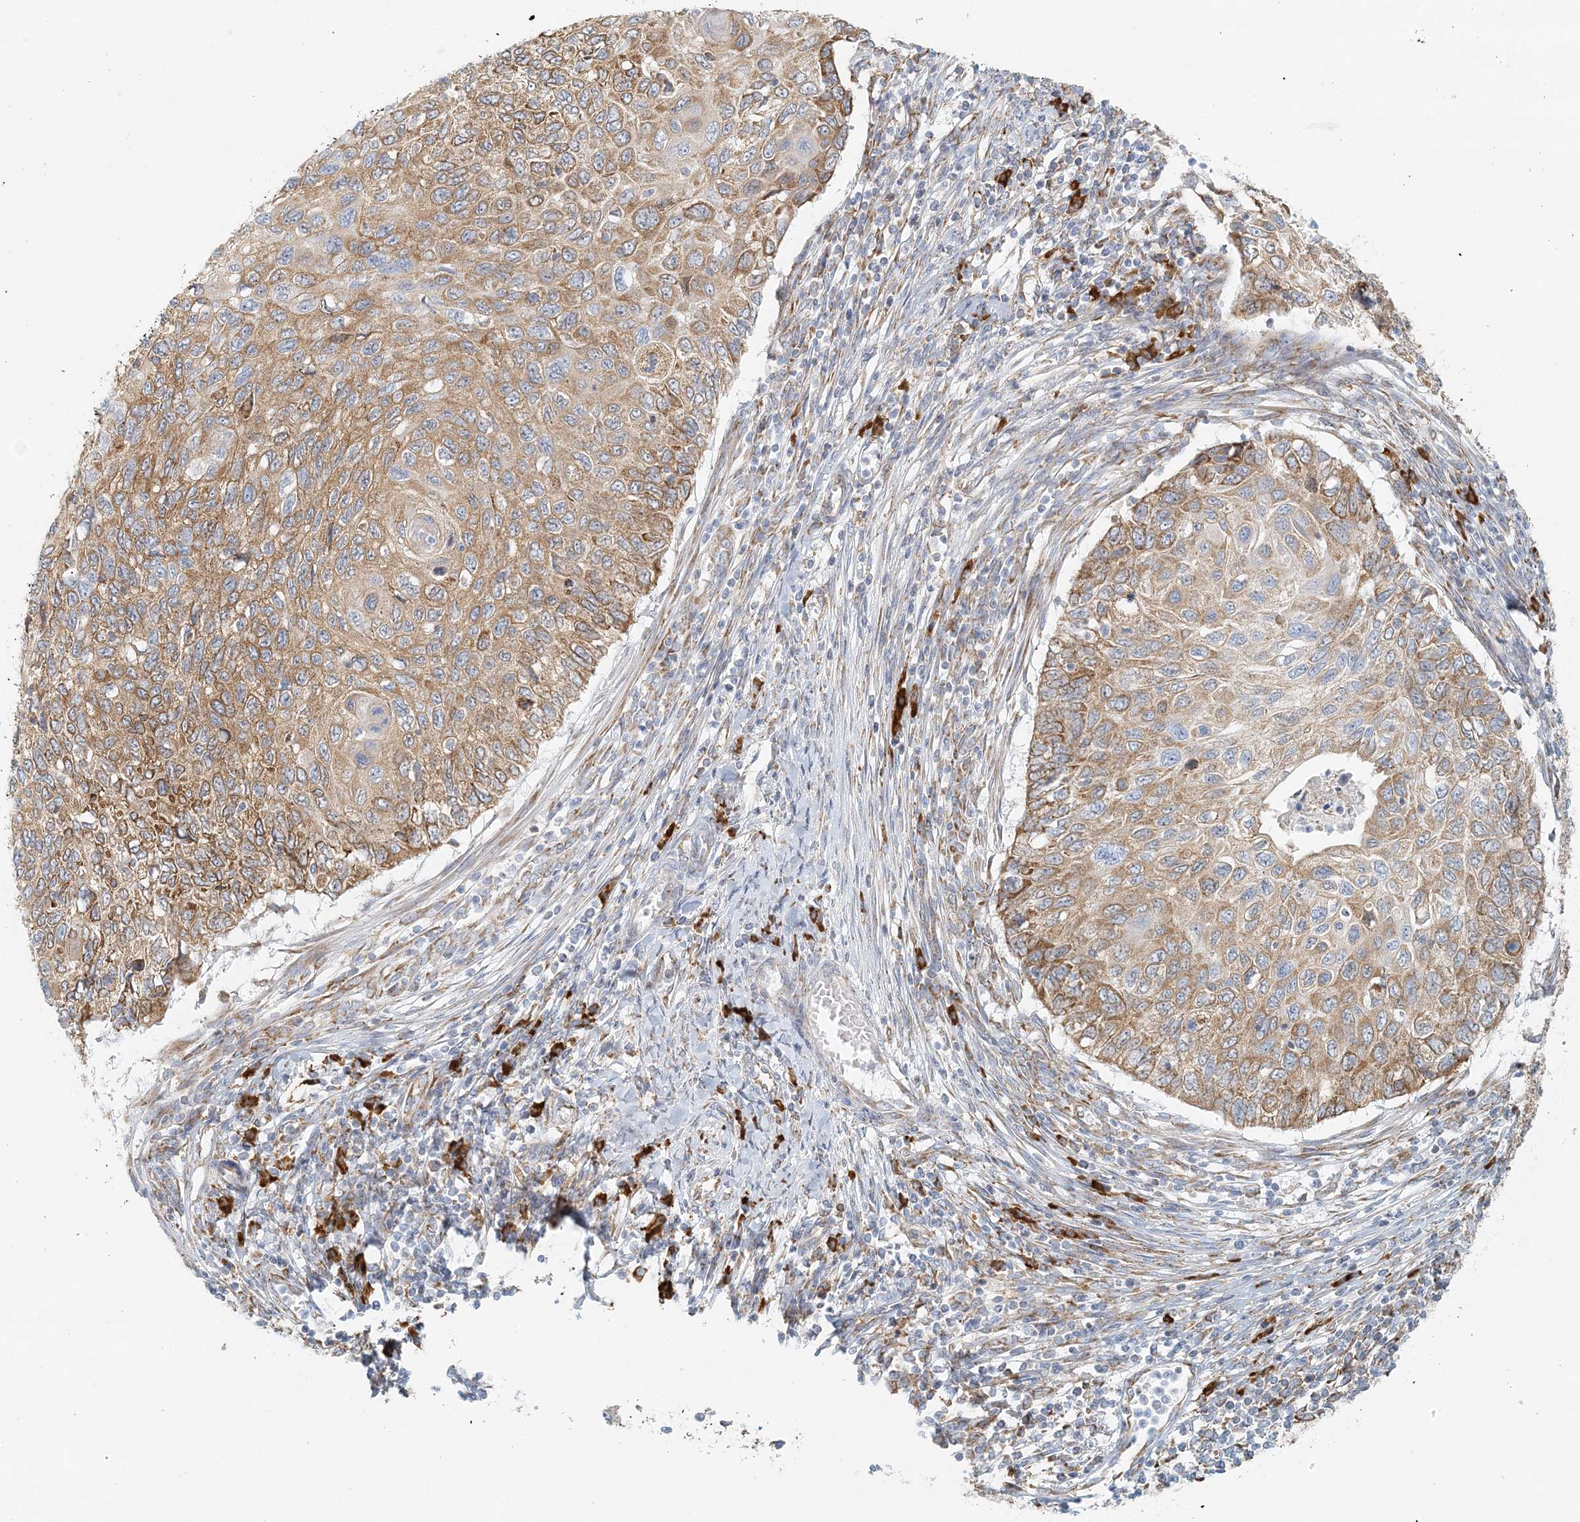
{"staining": {"intensity": "moderate", "quantity": ">75%", "location": "cytoplasmic/membranous"}, "tissue": "cervical cancer", "cell_type": "Tumor cells", "image_type": "cancer", "snomed": [{"axis": "morphology", "description": "Squamous cell carcinoma, NOS"}, {"axis": "topography", "description": "Cervix"}], "caption": "This image demonstrates cervical cancer (squamous cell carcinoma) stained with immunohistochemistry to label a protein in brown. The cytoplasmic/membranous of tumor cells show moderate positivity for the protein. Nuclei are counter-stained blue.", "gene": "STK11IP", "patient": {"sex": "female", "age": 70}}